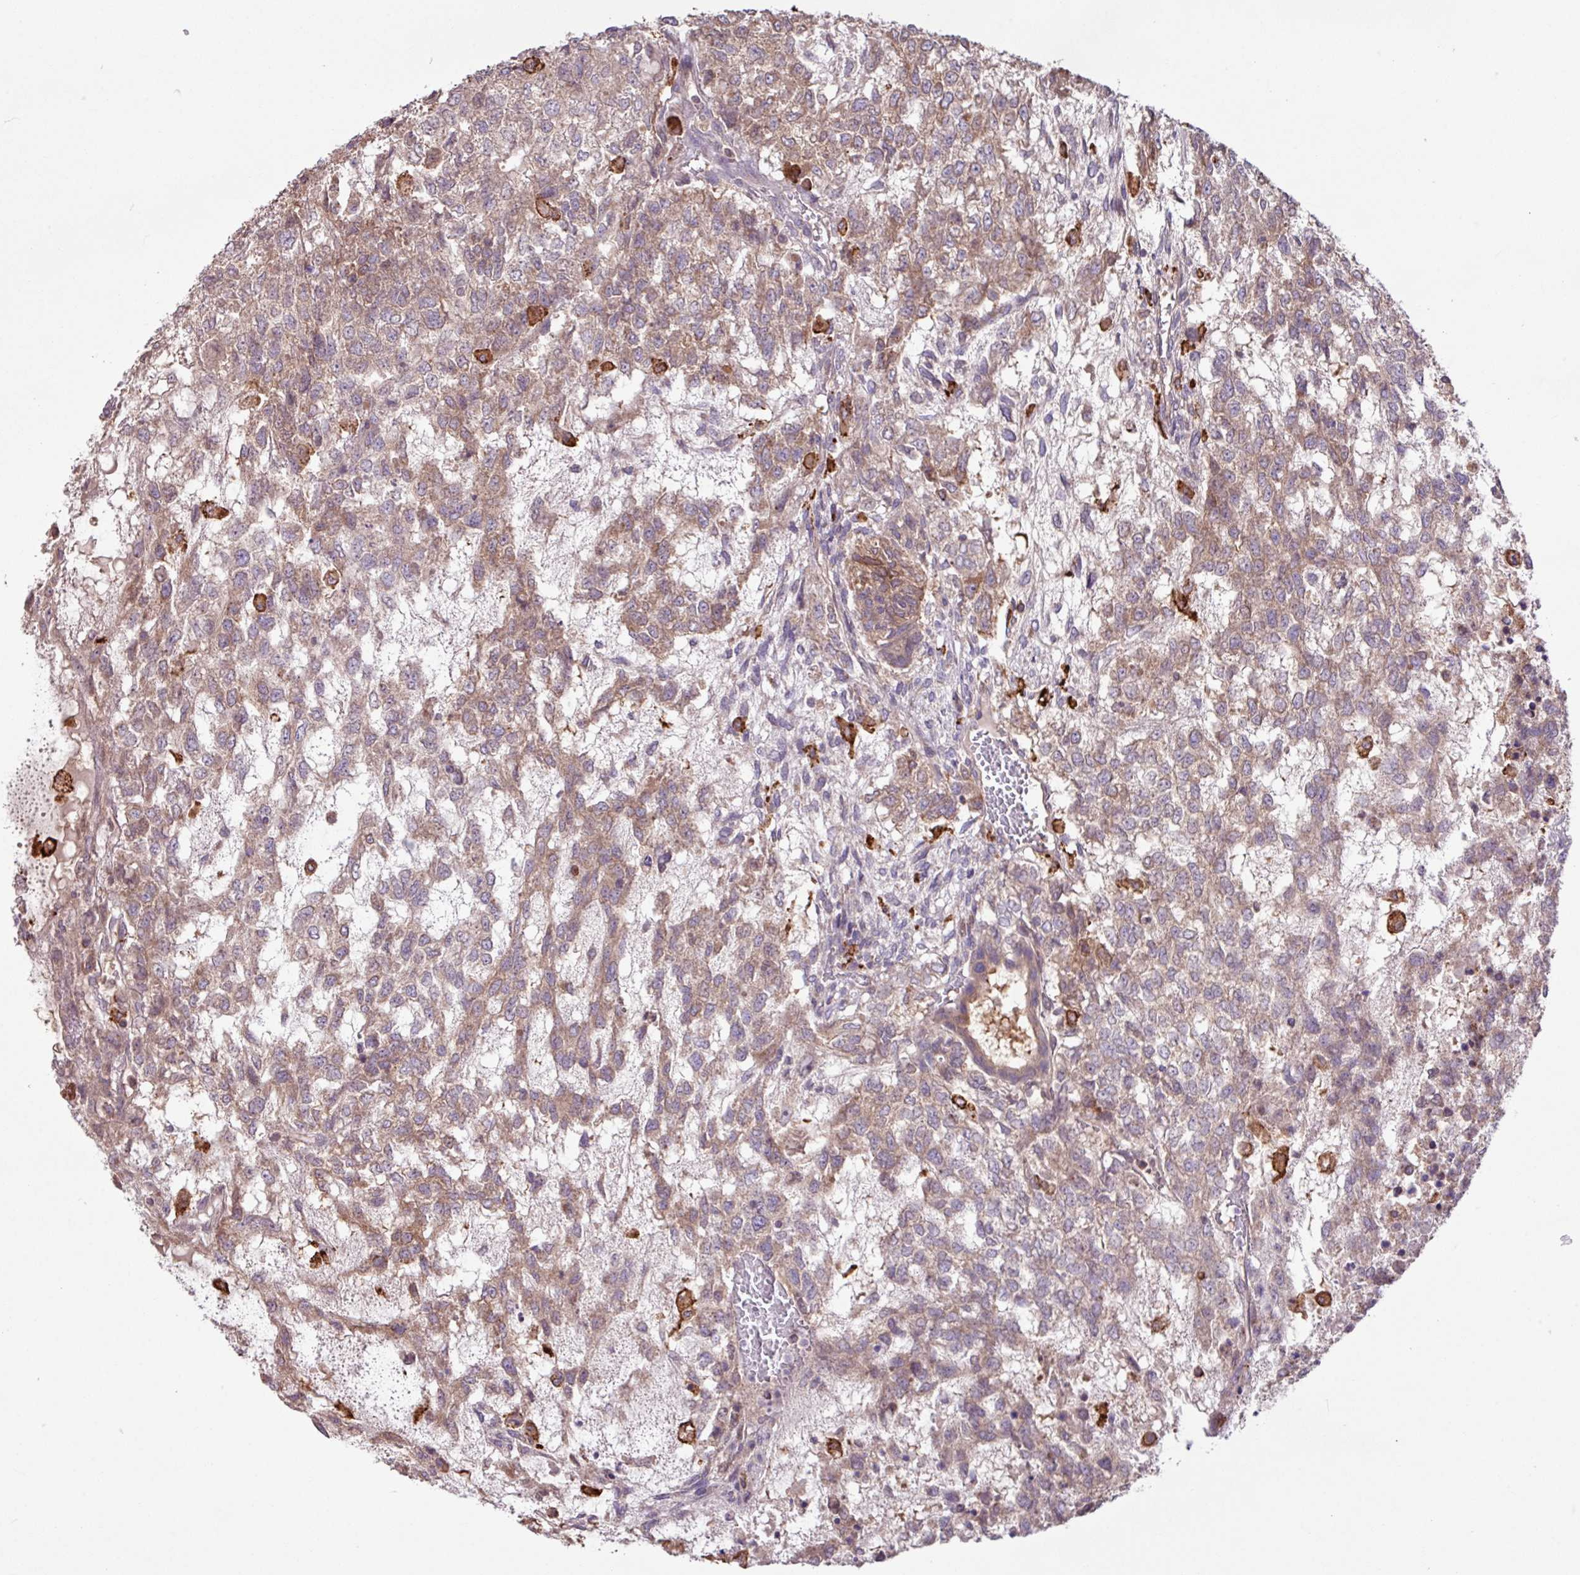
{"staining": {"intensity": "weak", "quantity": ">75%", "location": "cytoplasmic/membranous"}, "tissue": "testis cancer", "cell_type": "Tumor cells", "image_type": "cancer", "snomed": [{"axis": "morphology", "description": "Carcinoma, Embryonal, NOS"}, {"axis": "topography", "description": "Testis"}], "caption": "Brown immunohistochemical staining in testis cancer demonstrates weak cytoplasmic/membranous expression in approximately >75% of tumor cells. The protein of interest is shown in brown color, while the nuclei are stained blue.", "gene": "ARHGEF25", "patient": {"sex": "male", "age": 23}}